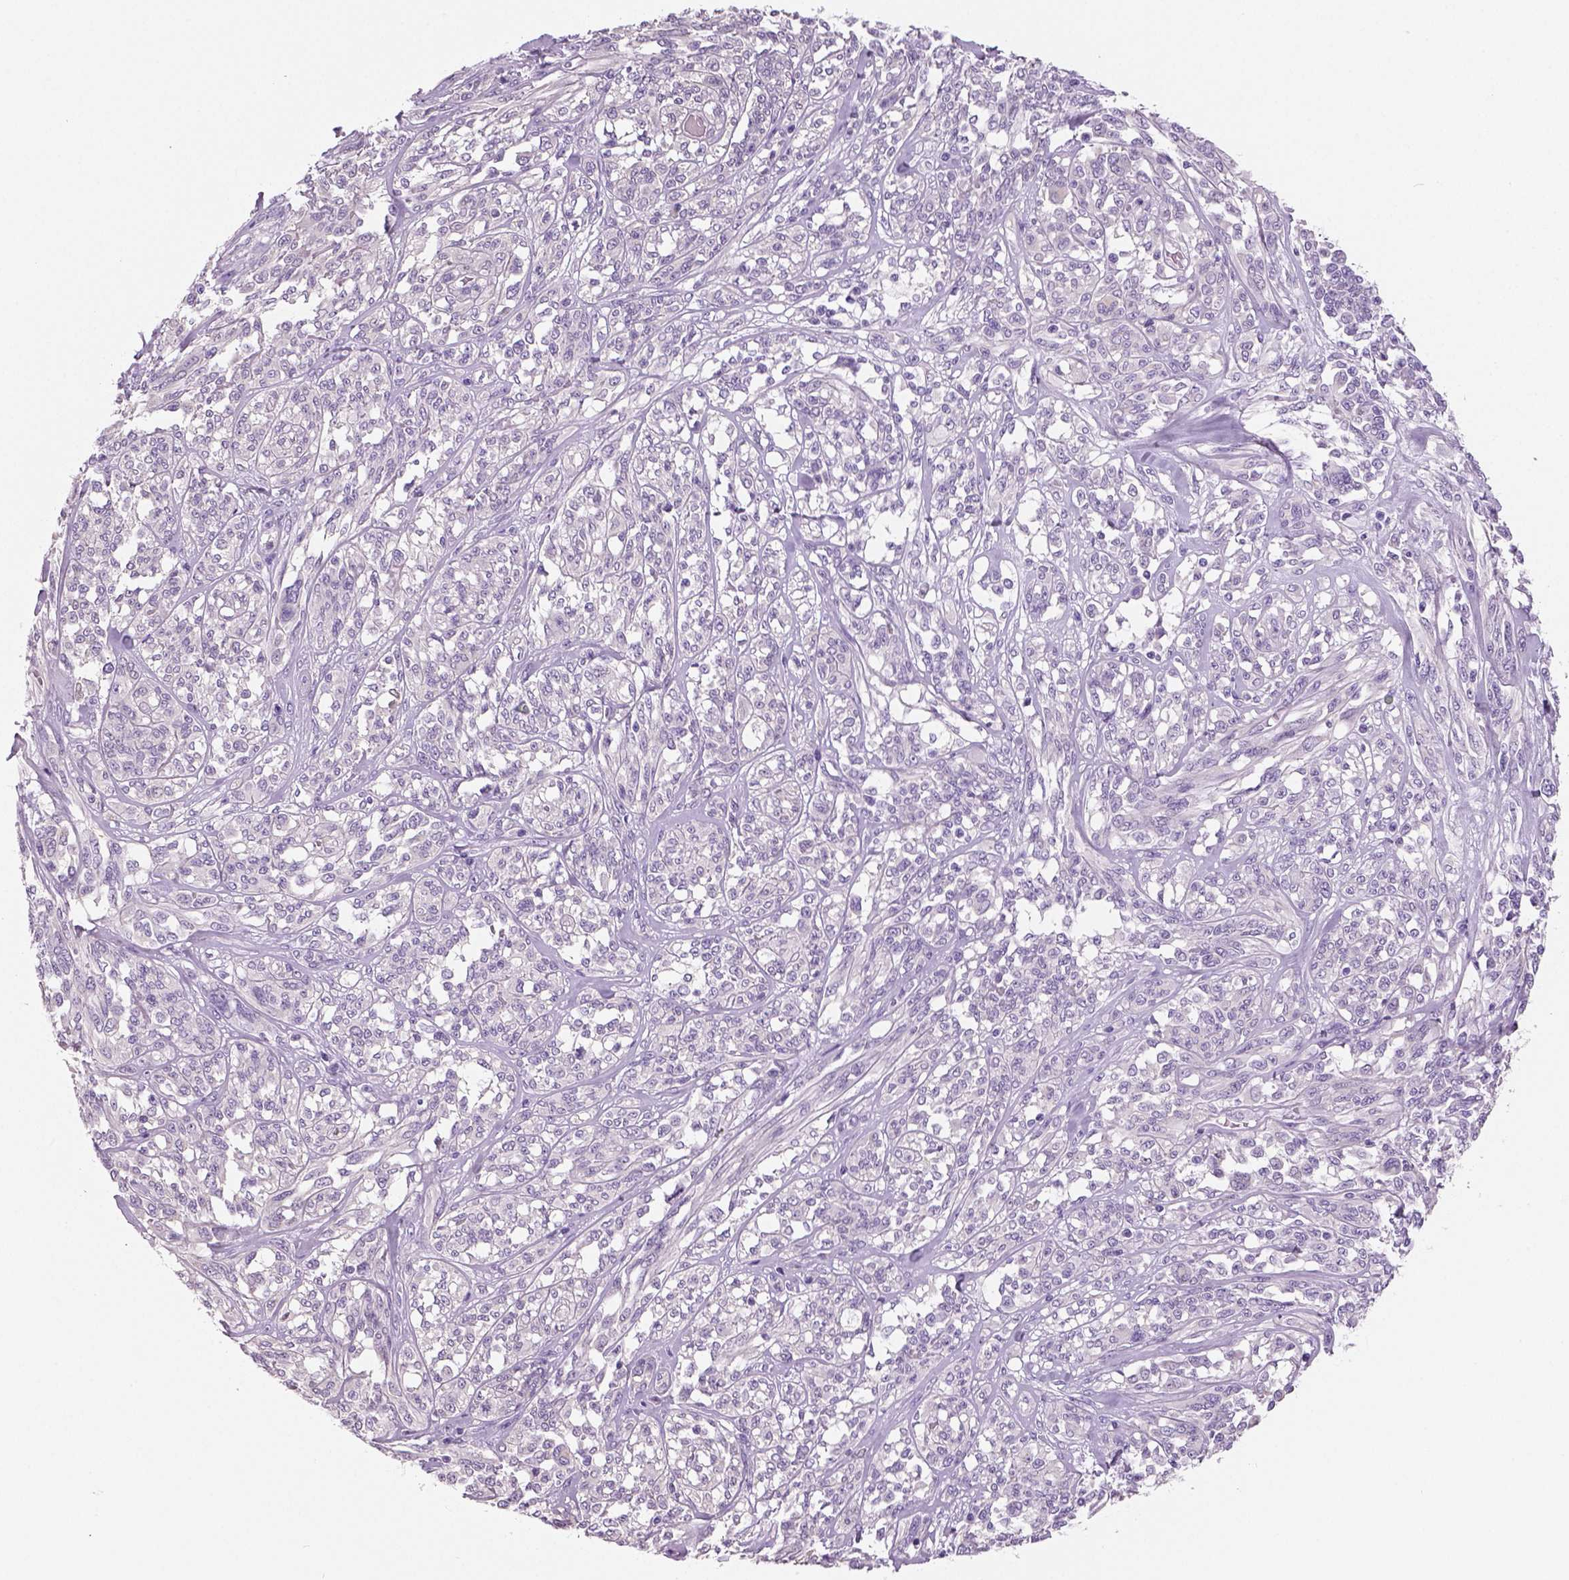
{"staining": {"intensity": "negative", "quantity": "none", "location": "none"}, "tissue": "melanoma", "cell_type": "Tumor cells", "image_type": "cancer", "snomed": [{"axis": "morphology", "description": "Malignant melanoma, NOS"}, {"axis": "topography", "description": "Skin"}], "caption": "IHC of melanoma shows no staining in tumor cells. (DAB immunohistochemistry (IHC) with hematoxylin counter stain).", "gene": "NECAB2", "patient": {"sex": "female", "age": 91}}